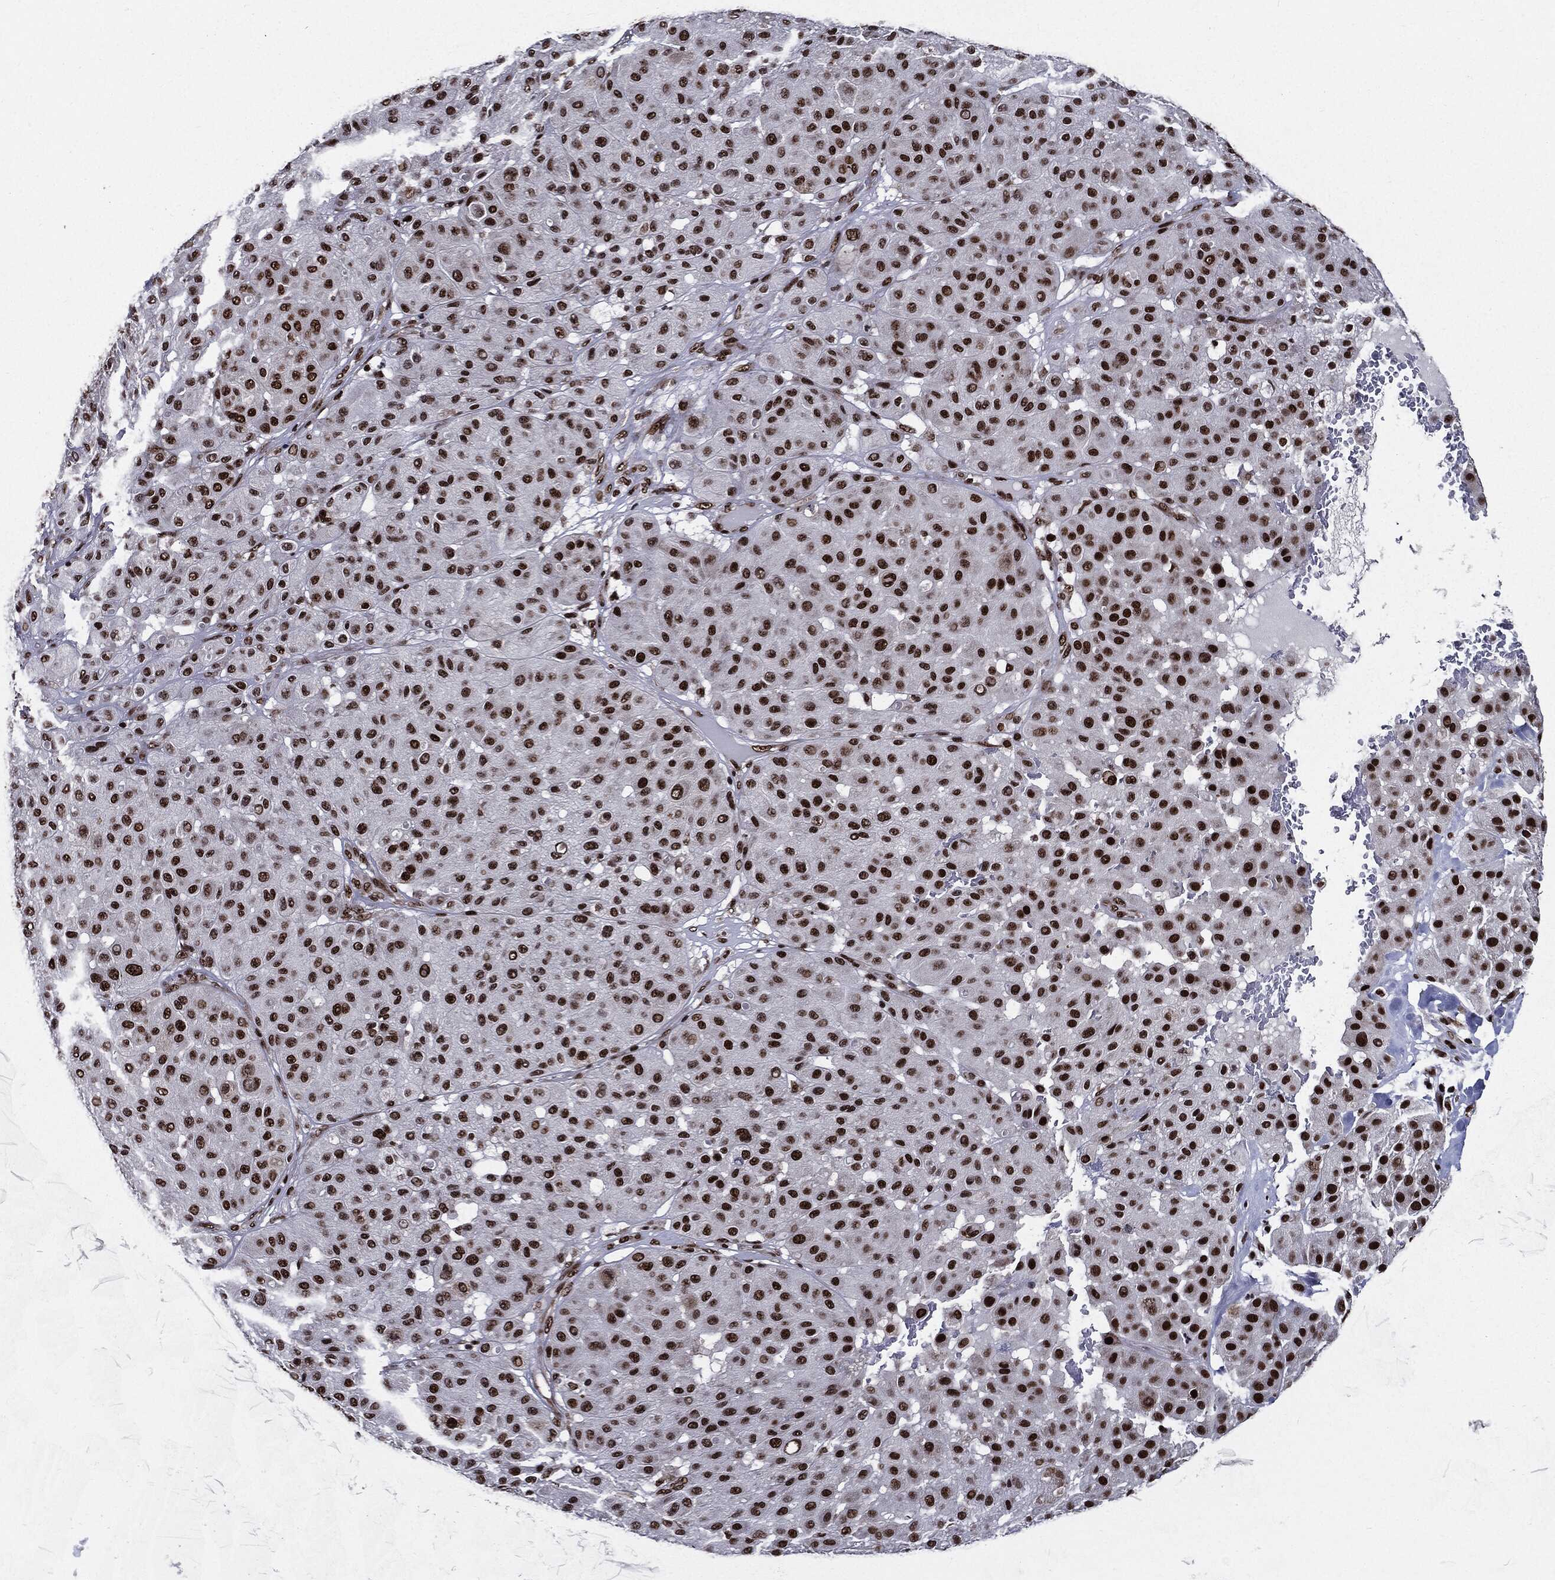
{"staining": {"intensity": "strong", "quantity": ">75%", "location": "nuclear"}, "tissue": "melanoma", "cell_type": "Tumor cells", "image_type": "cancer", "snomed": [{"axis": "morphology", "description": "Malignant melanoma, Metastatic site"}, {"axis": "topography", "description": "Smooth muscle"}], "caption": "Immunohistochemistry (IHC) (DAB (3,3'-diaminobenzidine)) staining of human malignant melanoma (metastatic site) demonstrates strong nuclear protein expression in about >75% of tumor cells.", "gene": "ZFP91", "patient": {"sex": "male", "age": 41}}